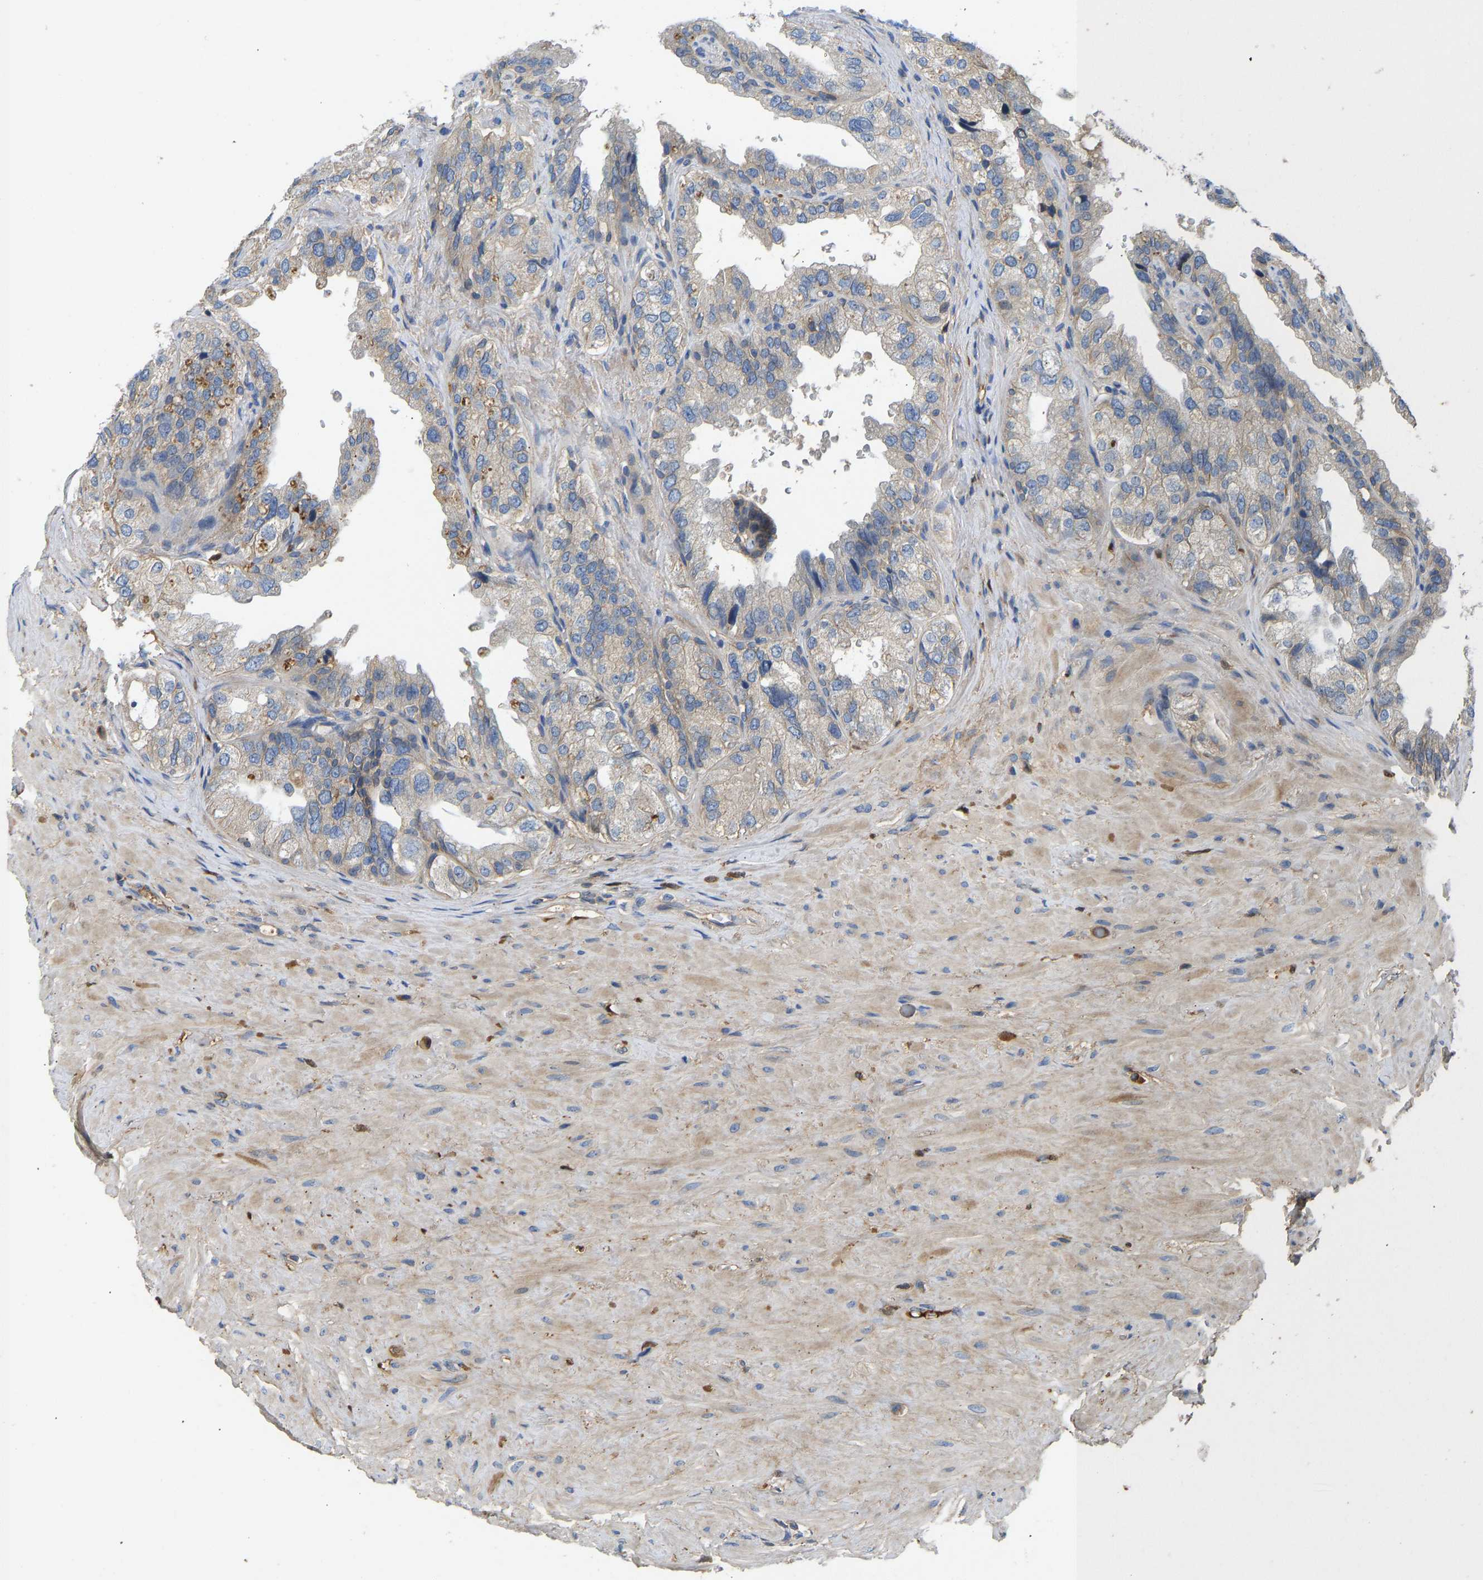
{"staining": {"intensity": "moderate", "quantity": "25%-75%", "location": "cytoplasmic/membranous"}, "tissue": "seminal vesicle", "cell_type": "Glandular cells", "image_type": "normal", "snomed": [{"axis": "morphology", "description": "Normal tissue, NOS"}, {"axis": "topography", "description": "Seminal veicle"}], "caption": "The immunohistochemical stain labels moderate cytoplasmic/membranous staining in glandular cells of benign seminal vesicle.", "gene": "VCPKMT", "patient": {"sex": "male", "age": 68}}